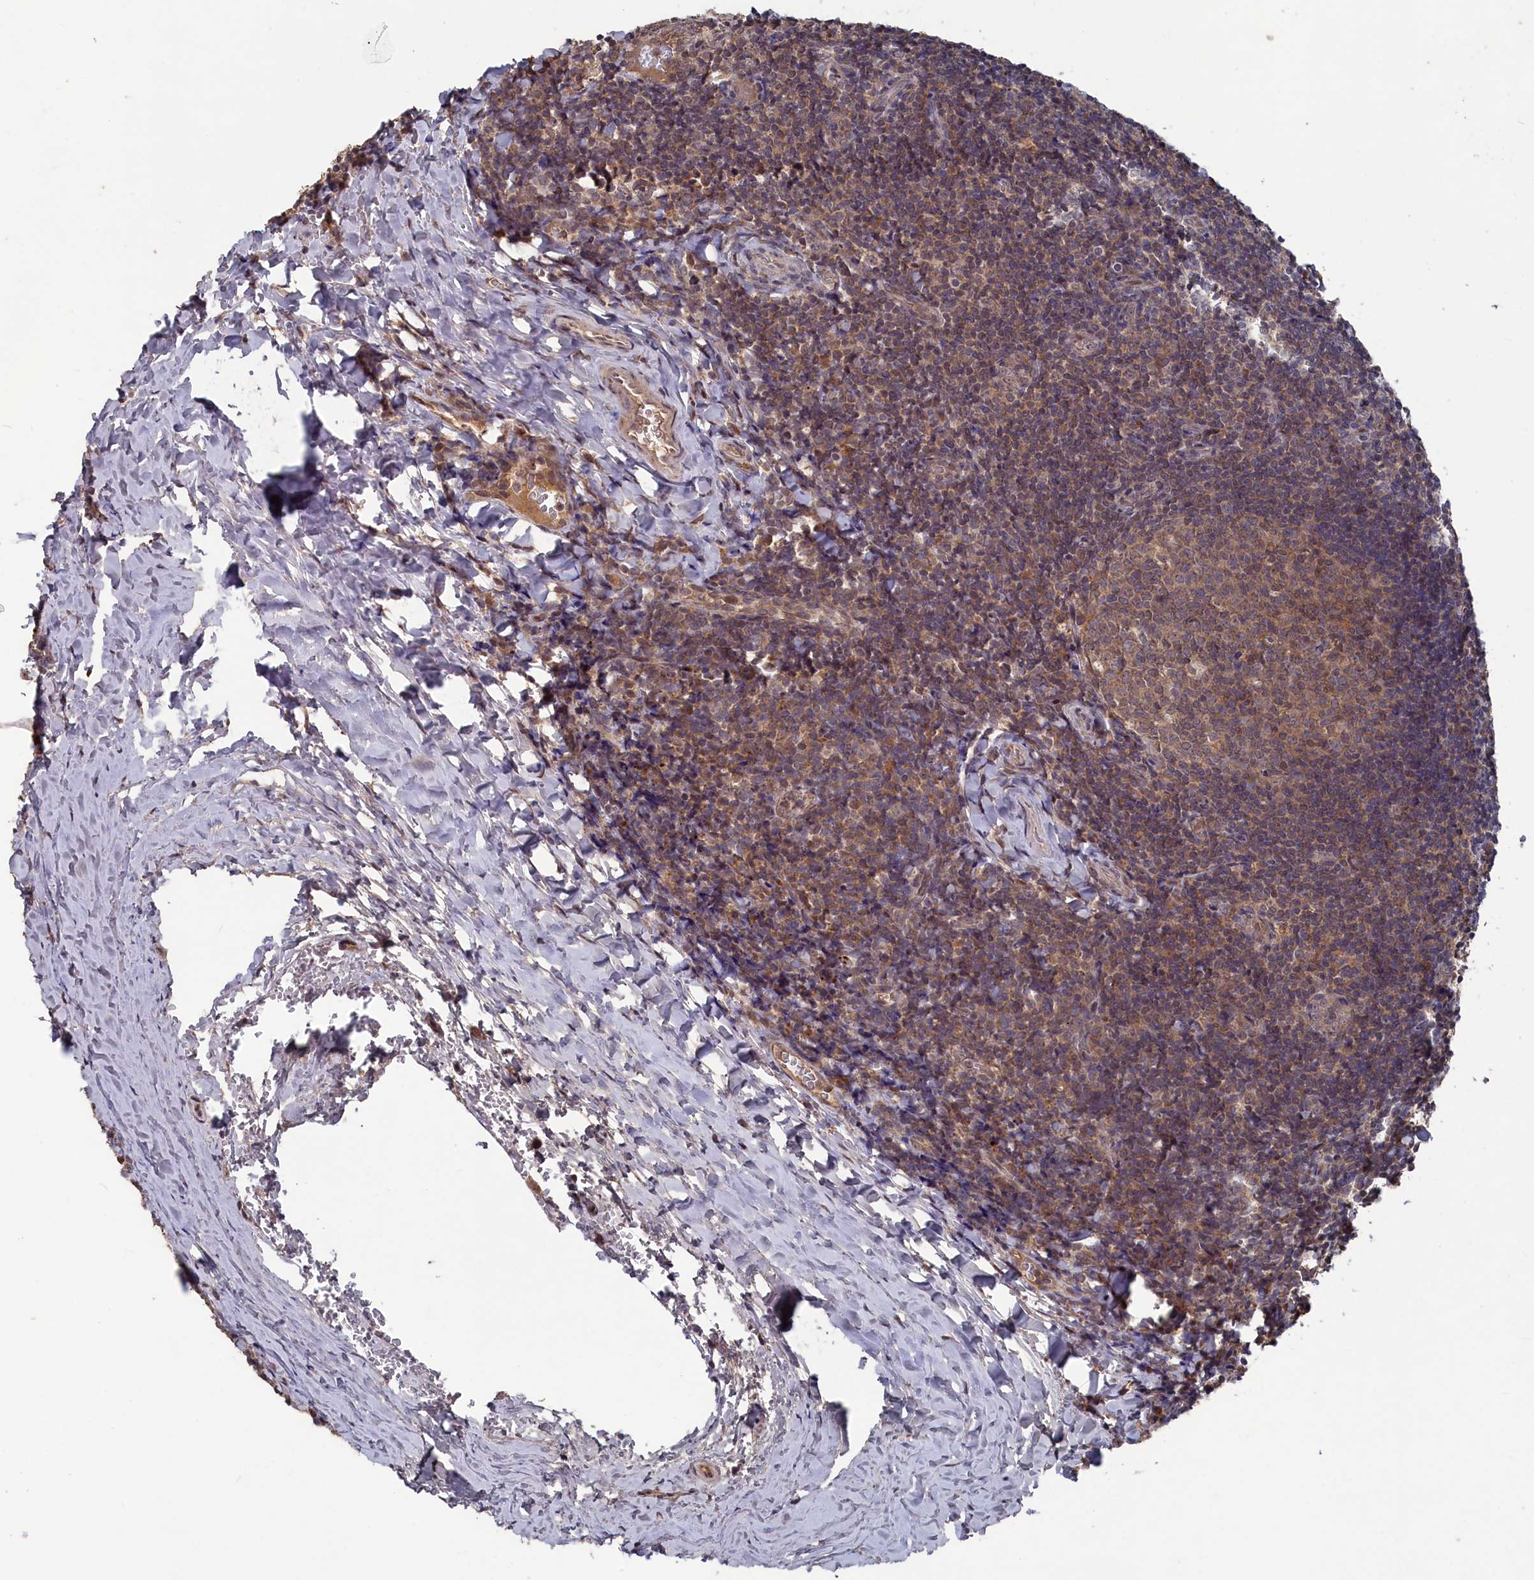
{"staining": {"intensity": "moderate", "quantity": ">75%", "location": "cytoplasmic/membranous"}, "tissue": "tonsil", "cell_type": "Germinal center cells", "image_type": "normal", "snomed": [{"axis": "morphology", "description": "Normal tissue, NOS"}, {"axis": "topography", "description": "Tonsil"}], "caption": "IHC of normal tonsil shows medium levels of moderate cytoplasmic/membranous expression in about >75% of germinal center cells. The staining was performed using DAB to visualize the protein expression in brown, while the nuclei were stained in blue with hematoxylin (Magnification: 20x).", "gene": "TMC5", "patient": {"sex": "male", "age": 17}}